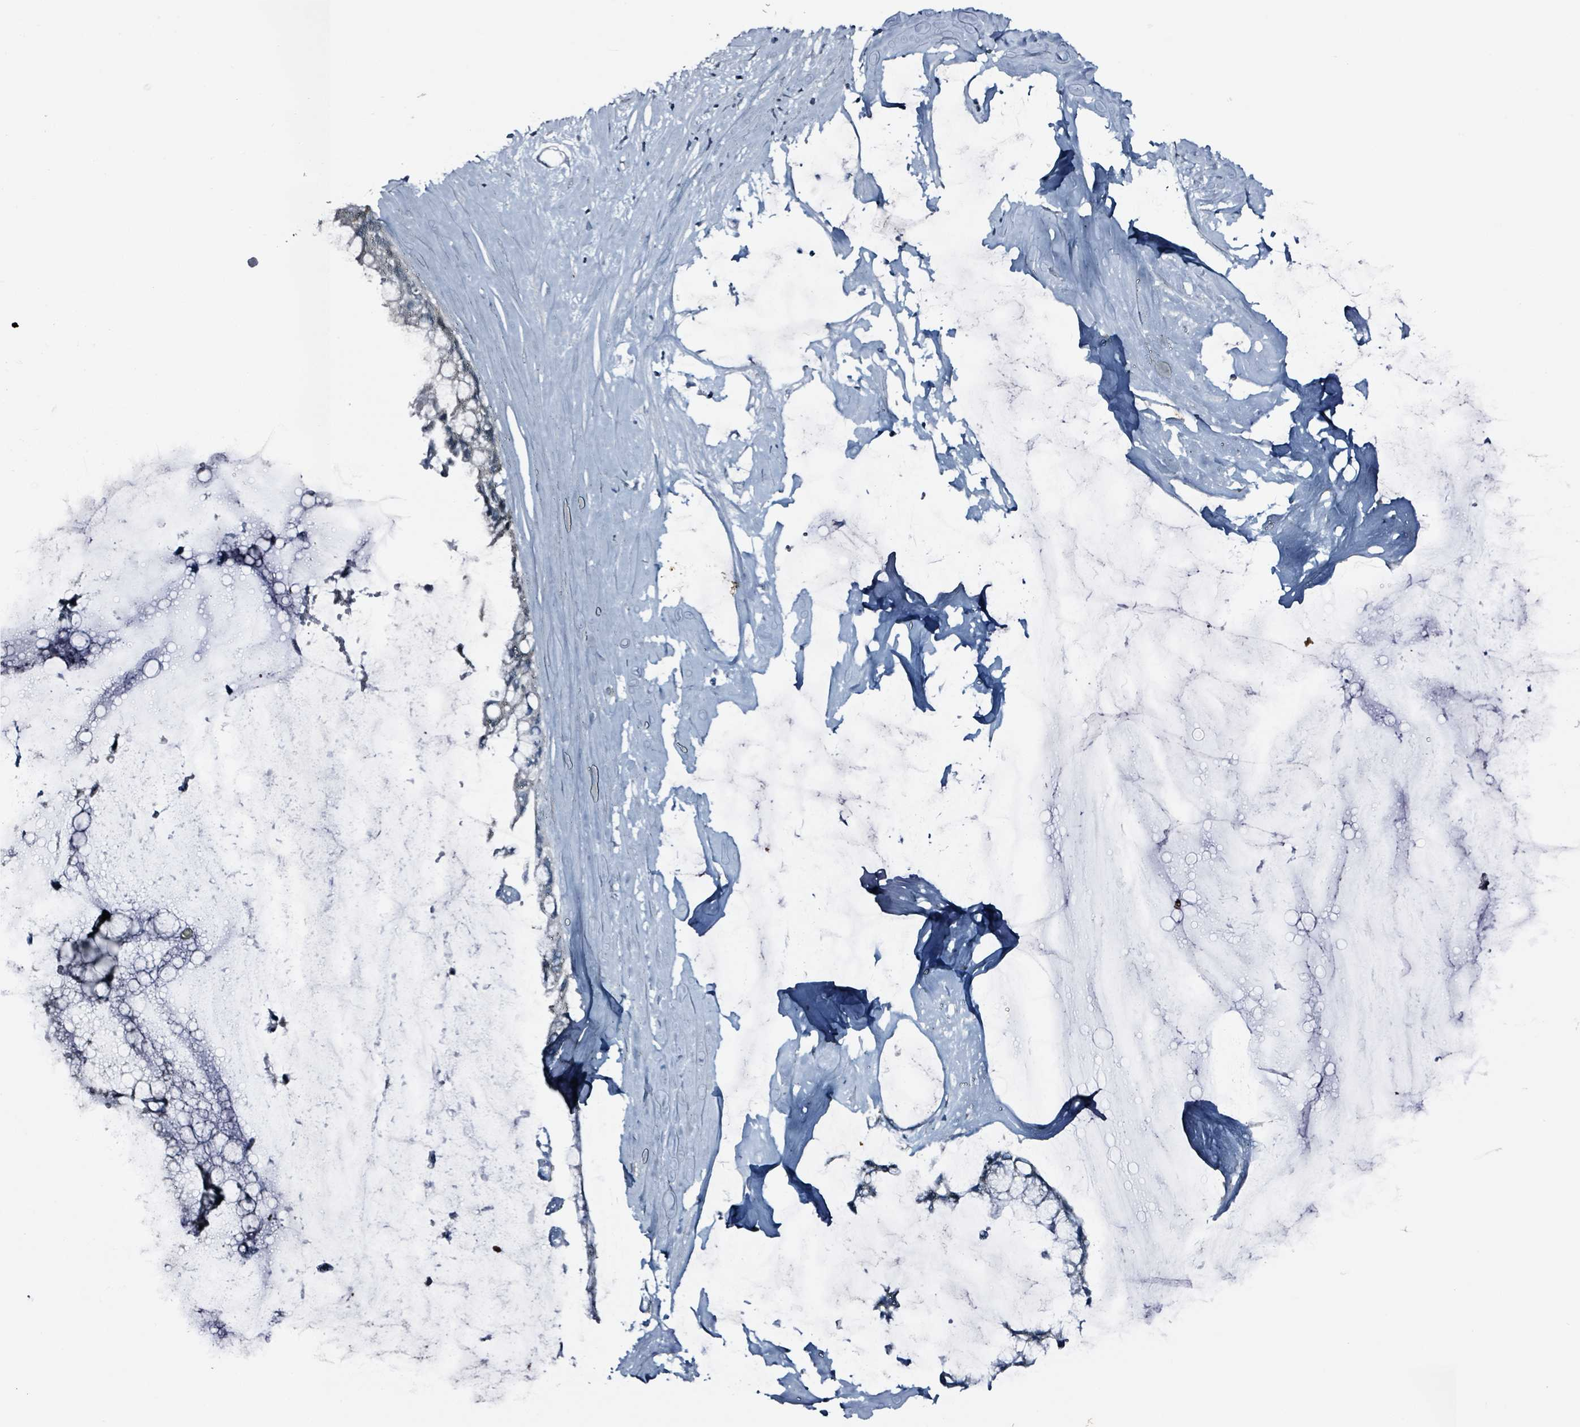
{"staining": {"intensity": "negative", "quantity": "none", "location": "none"}, "tissue": "ovarian cancer", "cell_type": "Tumor cells", "image_type": "cancer", "snomed": [{"axis": "morphology", "description": "Cystadenocarcinoma, mucinous, NOS"}, {"axis": "topography", "description": "Ovary"}], "caption": "Immunohistochemistry image of ovarian cancer (mucinous cystadenocarcinoma) stained for a protein (brown), which exhibits no positivity in tumor cells. (Brightfield microscopy of DAB (3,3'-diaminobenzidine) IHC at high magnification).", "gene": "CA9", "patient": {"sex": "female", "age": 39}}